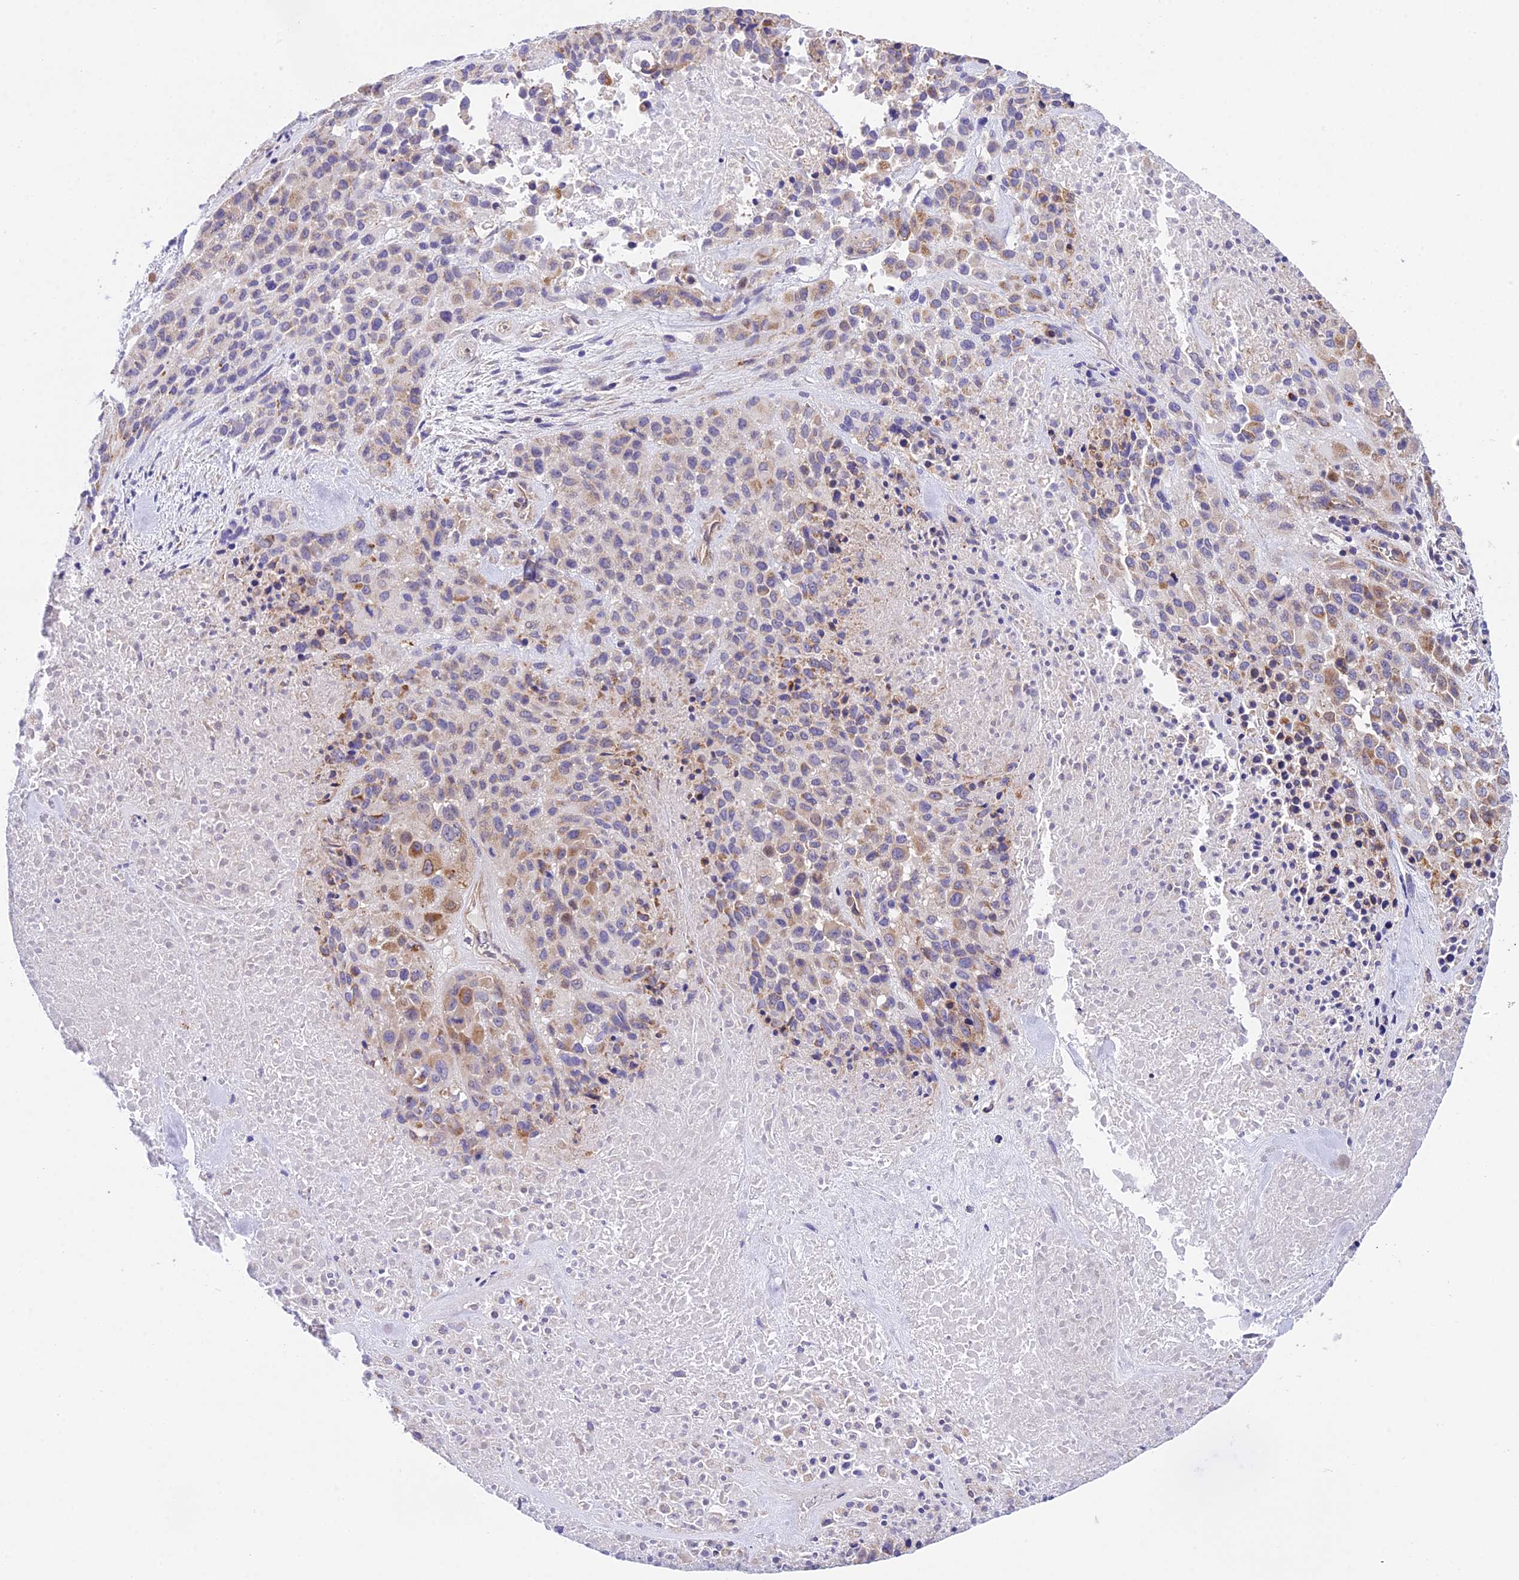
{"staining": {"intensity": "moderate", "quantity": "25%-75%", "location": "cytoplasmic/membranous"}, "tissue": "melanoma", "cell_type": "Tumor cells", "image_type": "cancer", "snomed": [{"axis": "morphology", "description": "Malignant melanoma, Metastatic site"}, {"axis": "topography", "description": "Skin"}], "caption": "This is an image of IHC staining of melanoma, which shows moderate expression in the cytoplasmic/membranous of tumor cells.", "gene": "TRIM43B", "patient": {"sex": "female", "age": 81}}